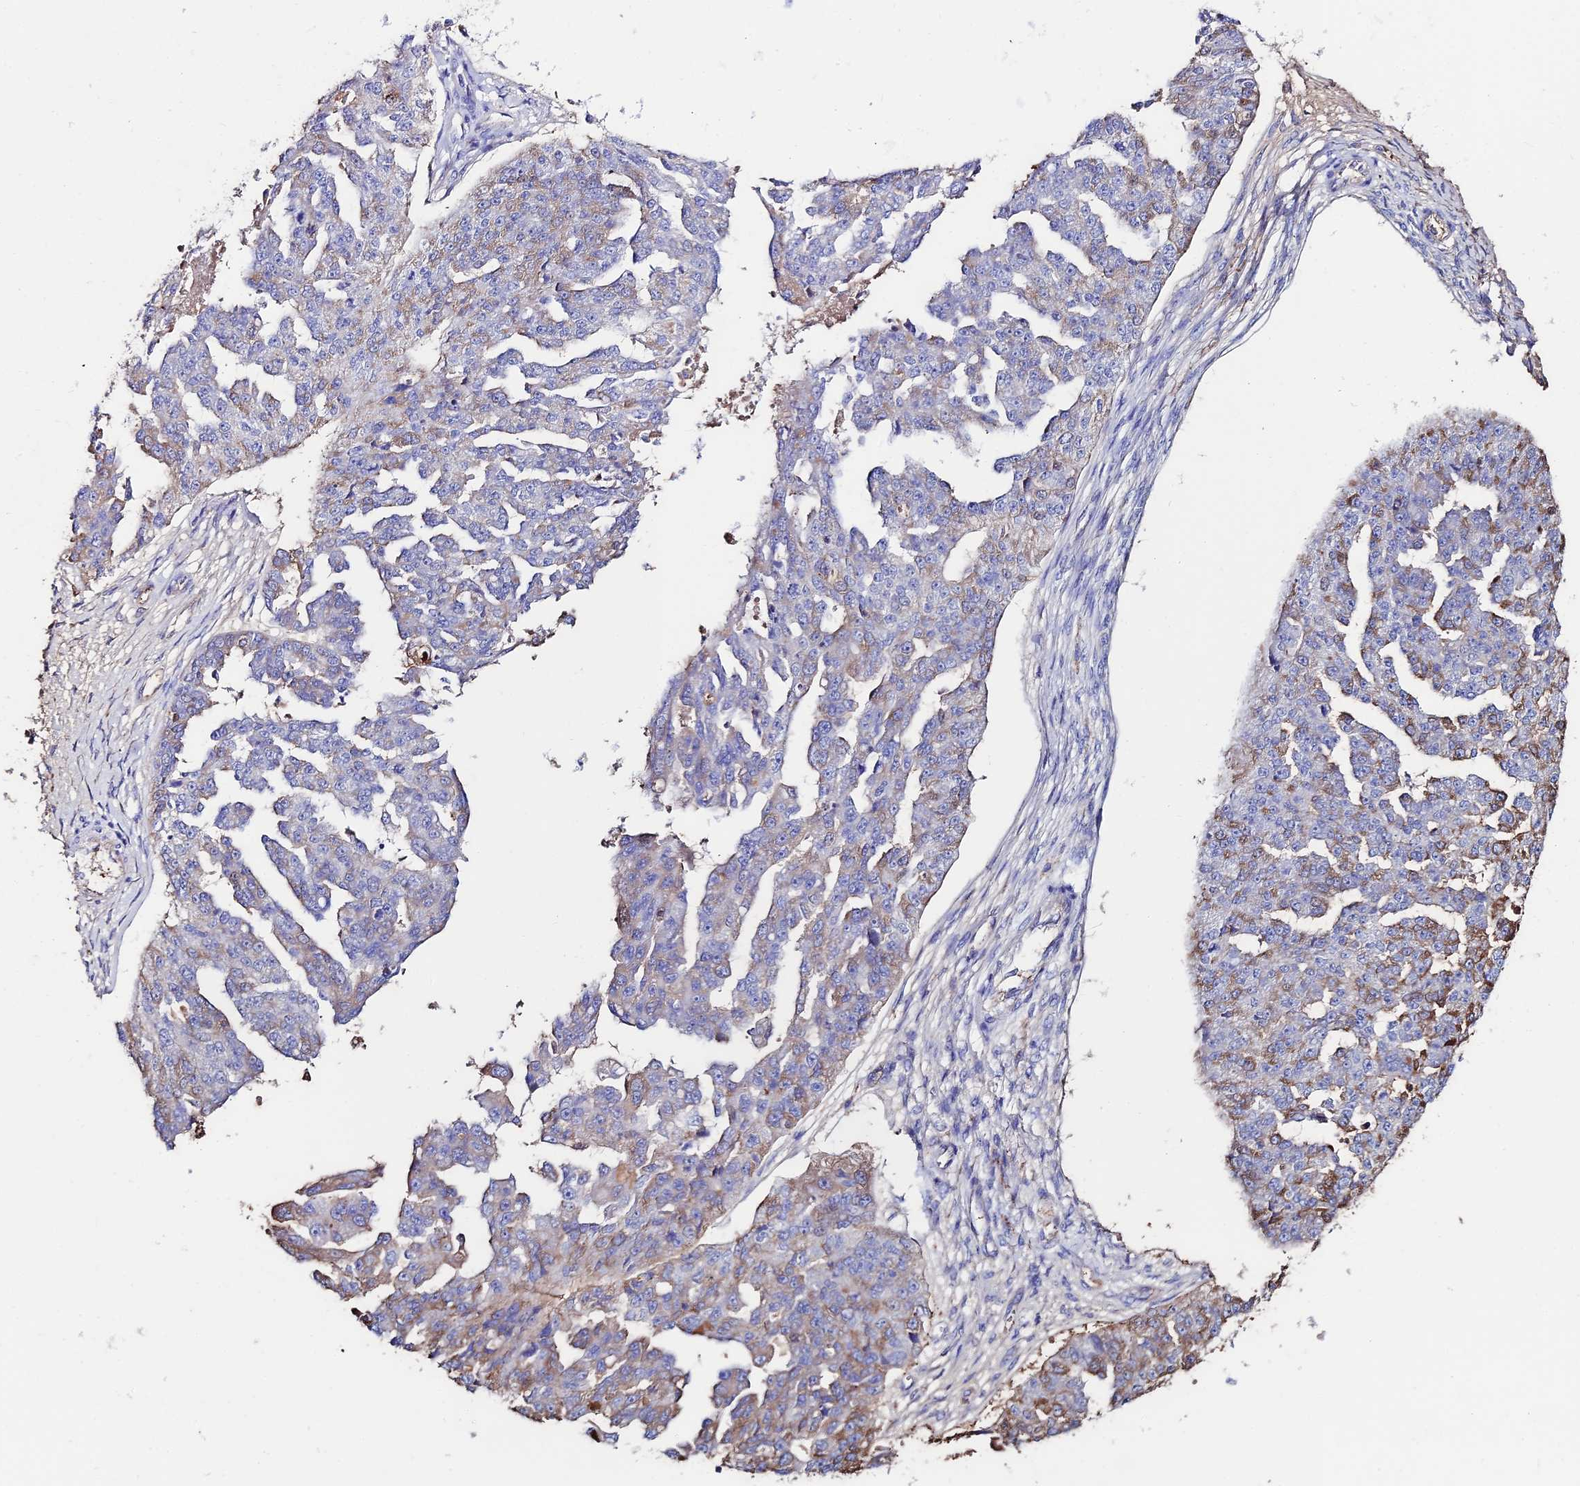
{"staining": {"intensity": "negative", "quantity": "none", "location": "none"}, "tissue": "ovarian cancer", "cell_type": "Tumor cells", "image_type": "cancer", "snomed": [{"axis": "morphology", "description": "Cystadenocarcinoma, serous, NOS"}, {"axis": "topography", "description": "Ovary"}], "caption": "This is an immunohistochemistry histopathology image of ovarian cancer (serous cystadenocarcinoma). There is no expression in tumor cells.", "gene": "SLC25A16", "patient": {"sex": "female", "age": 58}}